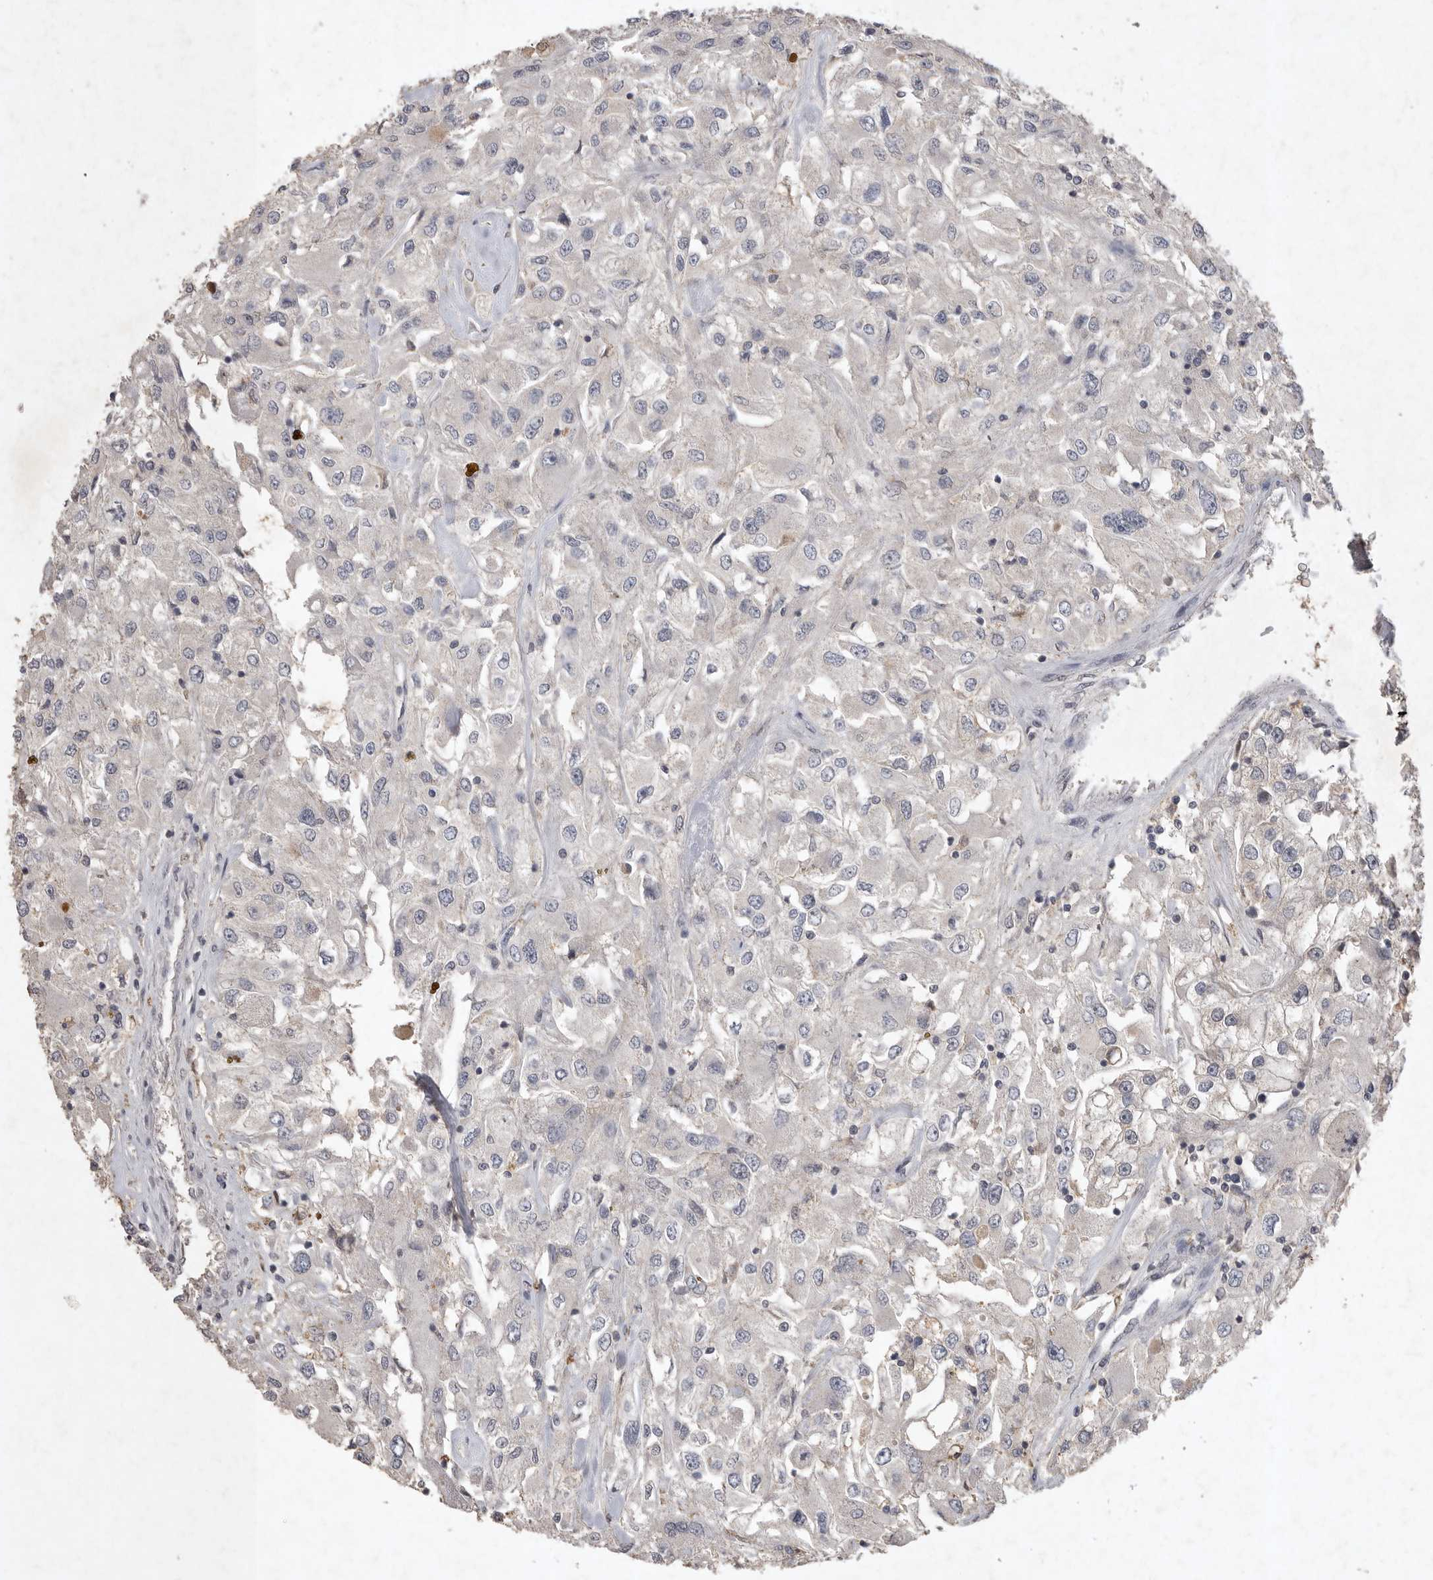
{"staining": {"intensity": "negative", "quantity": "none", "location": "none"}, "tissue": "renal cancer", "cell_type": "Tumor cells", "image_type": "cancer", "snomed": [{"axis": "morphology", "description": "Adenocarcinoma, NOS"}, {"axis": "topography", "description": "Kidney"}], "caption": "Tumor cells show no significant expression in adenocarcinoma (renal).", "gene": "APLNR", "patient": {"sex": "female", "age": 52}}